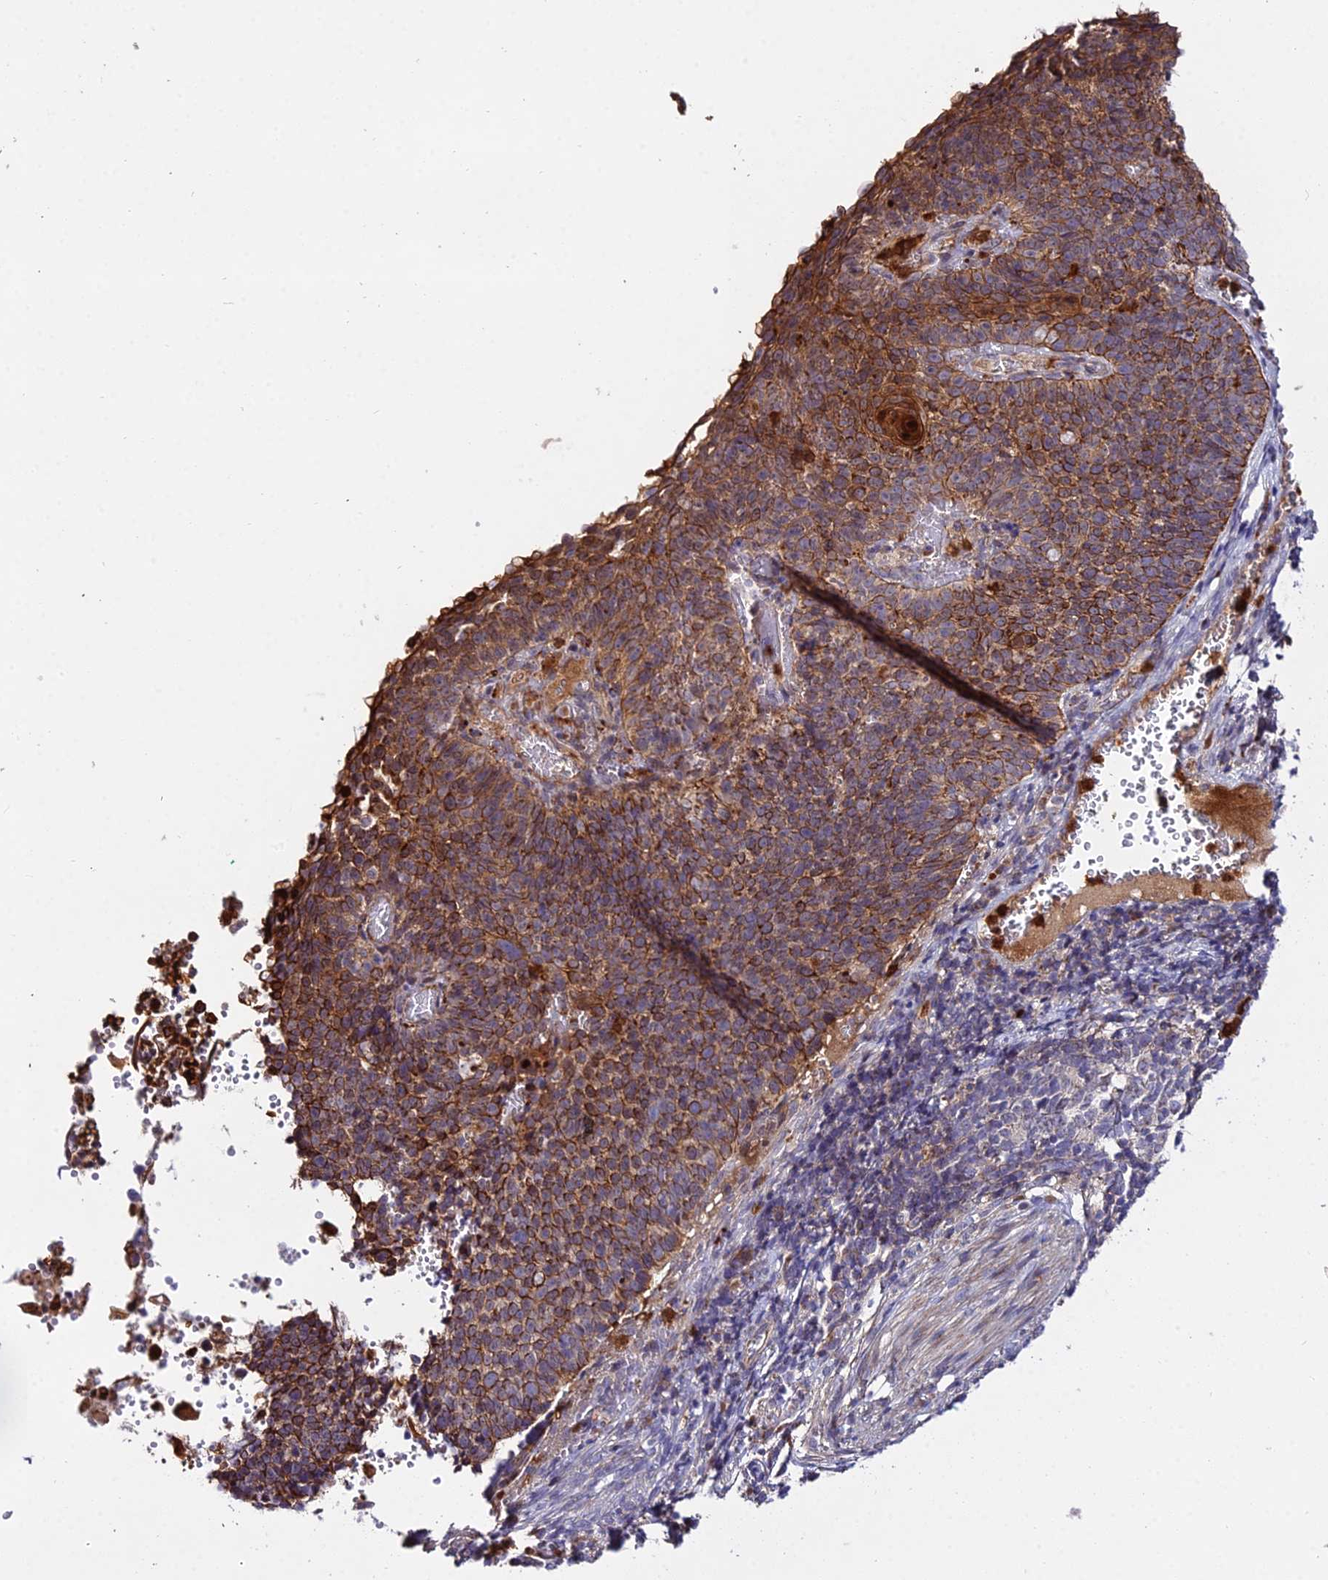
{"staining": {"intensity": "strong", "quantity": "25%-75%", "location": "cytoplasmic/membranous"}, "tissue": "cervical cancer", "cell_type": "Tumor cells", "image_type": "cancer", "snomed": [{"axis": "morphology", "description": "Normal tissue, NOS"}, {"axis": "morphology", "description": "Squamous cell carcinoma, NOS"}, {"axis": "topography", "description": "Cervix"}], "caption": "A high-resolution photomicrograph shows IHC staining of cervical cancer (squamous cell carcinoma), which demonstrates strong cytoplasmic/membranous expression in approximately 25%-75% of tumor cells.", "gene": "EID2", "patient": {"sex": "female", "age": 39}}